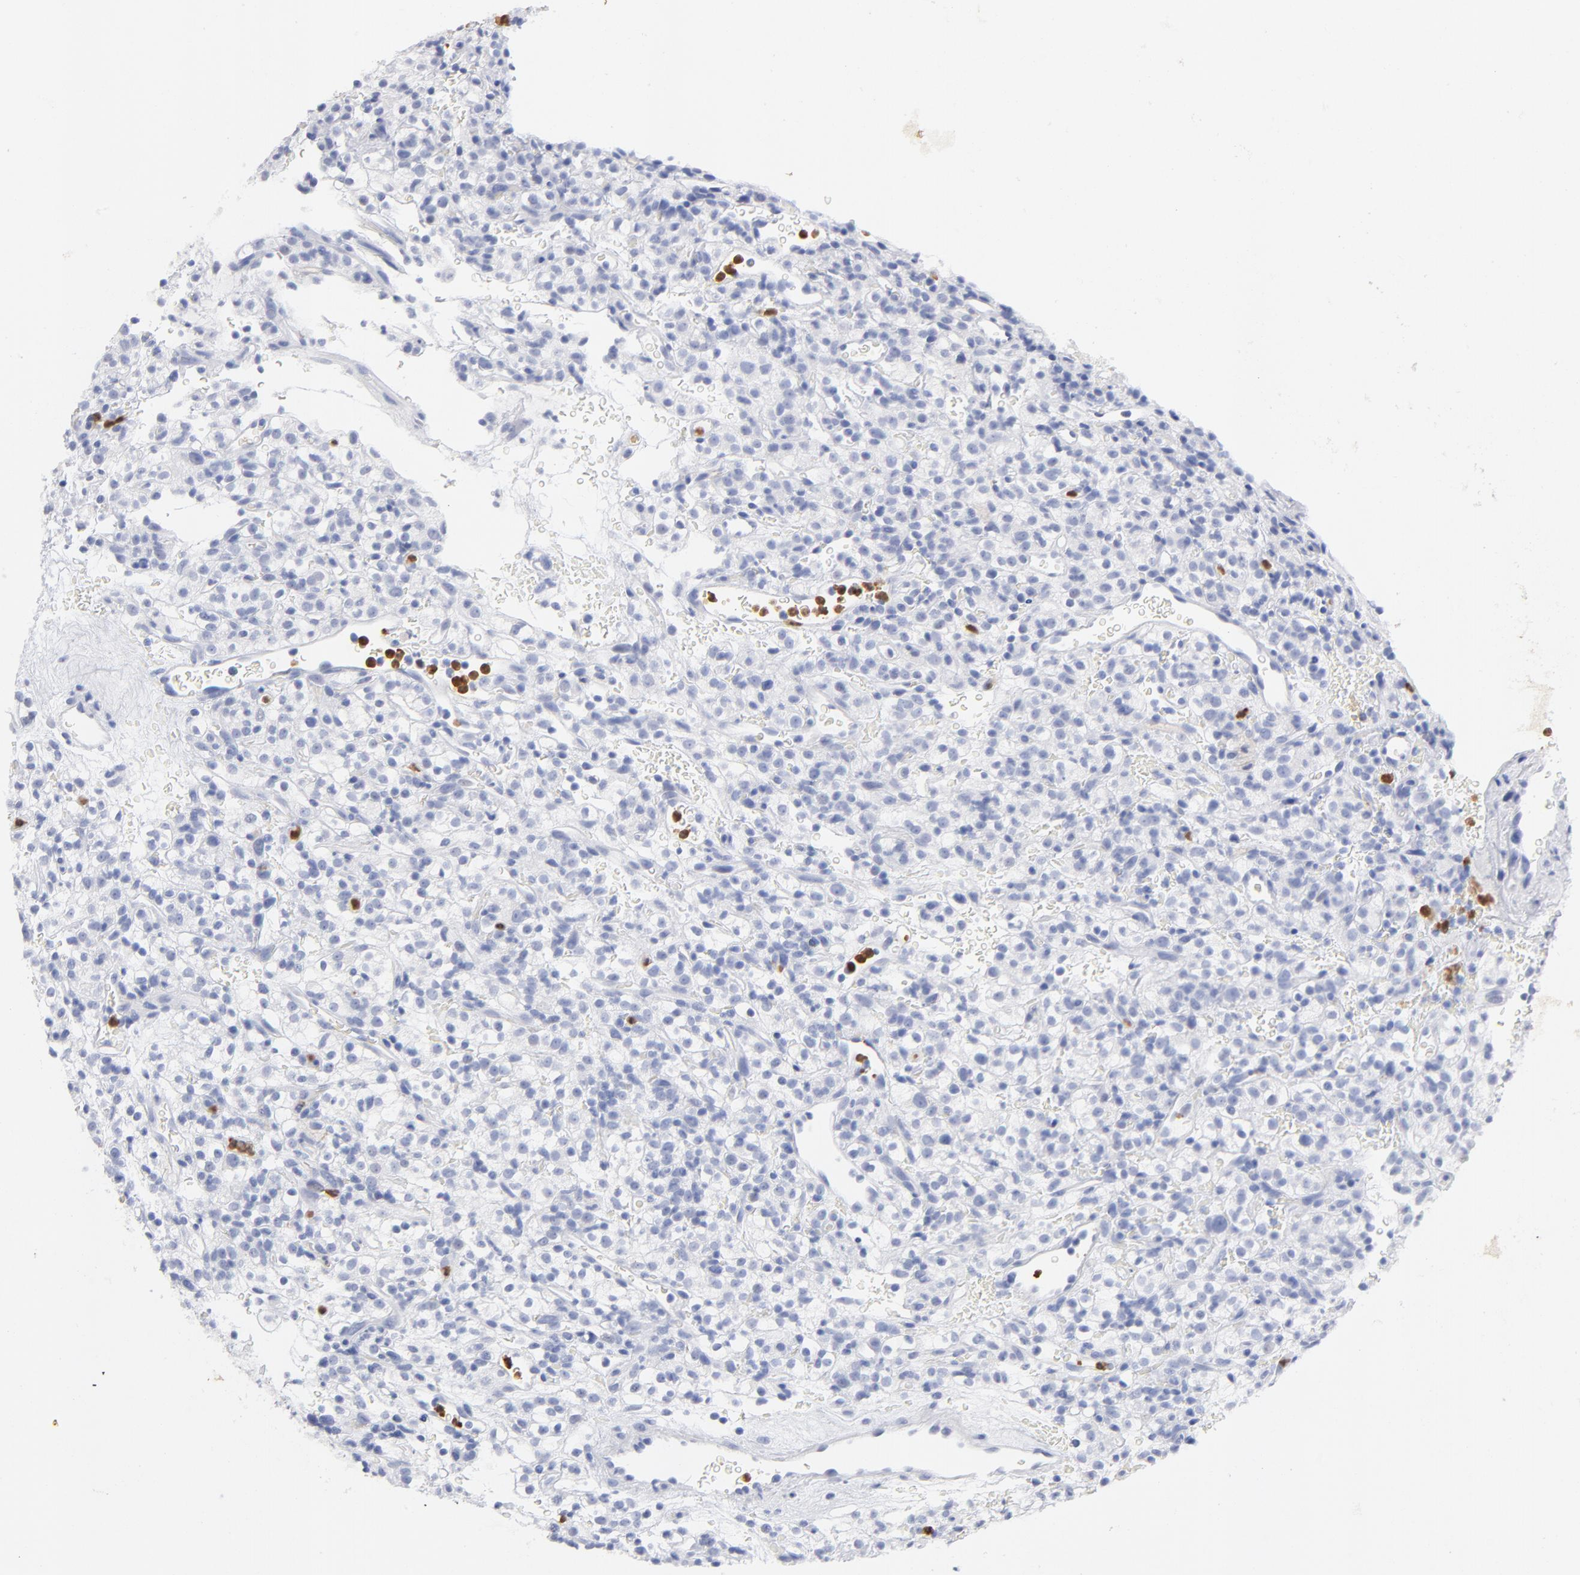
{"staining": {"intensity": "negative", "quantity": "none", "location": "none"}, "tissue": "renal cancer", "cell_type": "Tumor cells", "image_type": "cancer", "snomed": [{"axis": "morphology", "description": "Normal tissue, NOS"}, {"axis": "morphology", "description": "Adenocarcinoma, NOS"}, {"axis": "topography", "description": "Kidney"}], "caption": "This micrograph is of renal cancer stained with IHC to label a protein in brown with the nuclei are counter-stained blue. There is no positivity in tumor cells.", "gene": "ARG1", "patient": {"sex": "female", "age": 72}}